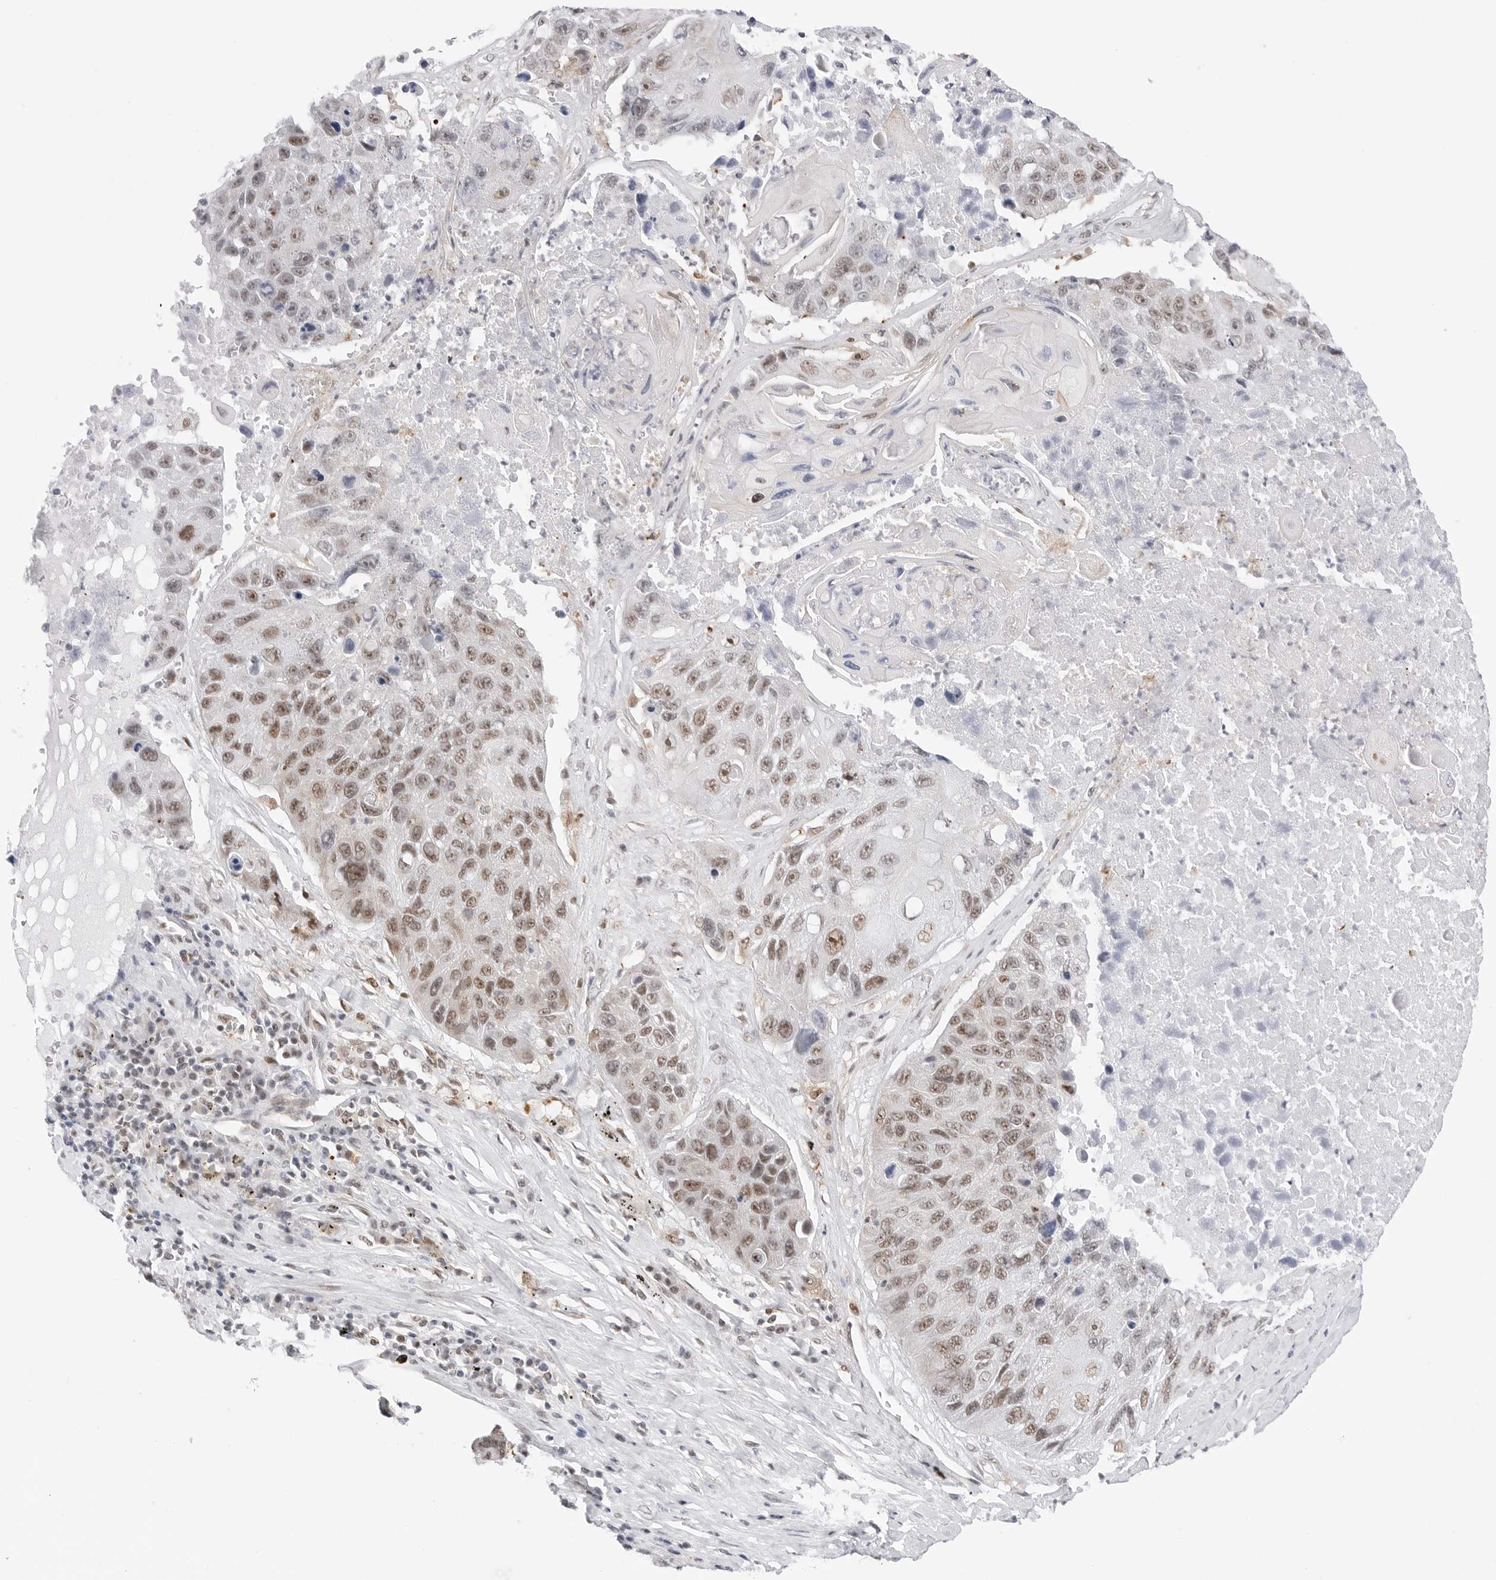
{"staining": {"intensity": "moderate", "quantity": ">75%", "location": "nuclear"}, "tissue": "lung cancer", "cell_type": "Tumor cells", "image_type": "cancer", "snomed": [{"axis": "morphology", "description": "Squamous cell carcinoma, NOS"}, {"axis": "topography", "description": "Lung"}], "caption": "Protein expression analysis of squamous cell carcinoma (lung) shows moderate nuclear staining in about >75% of tumor cells.", "gene": "C1orf162", "patient": {"sex": "male", "age": 61}}